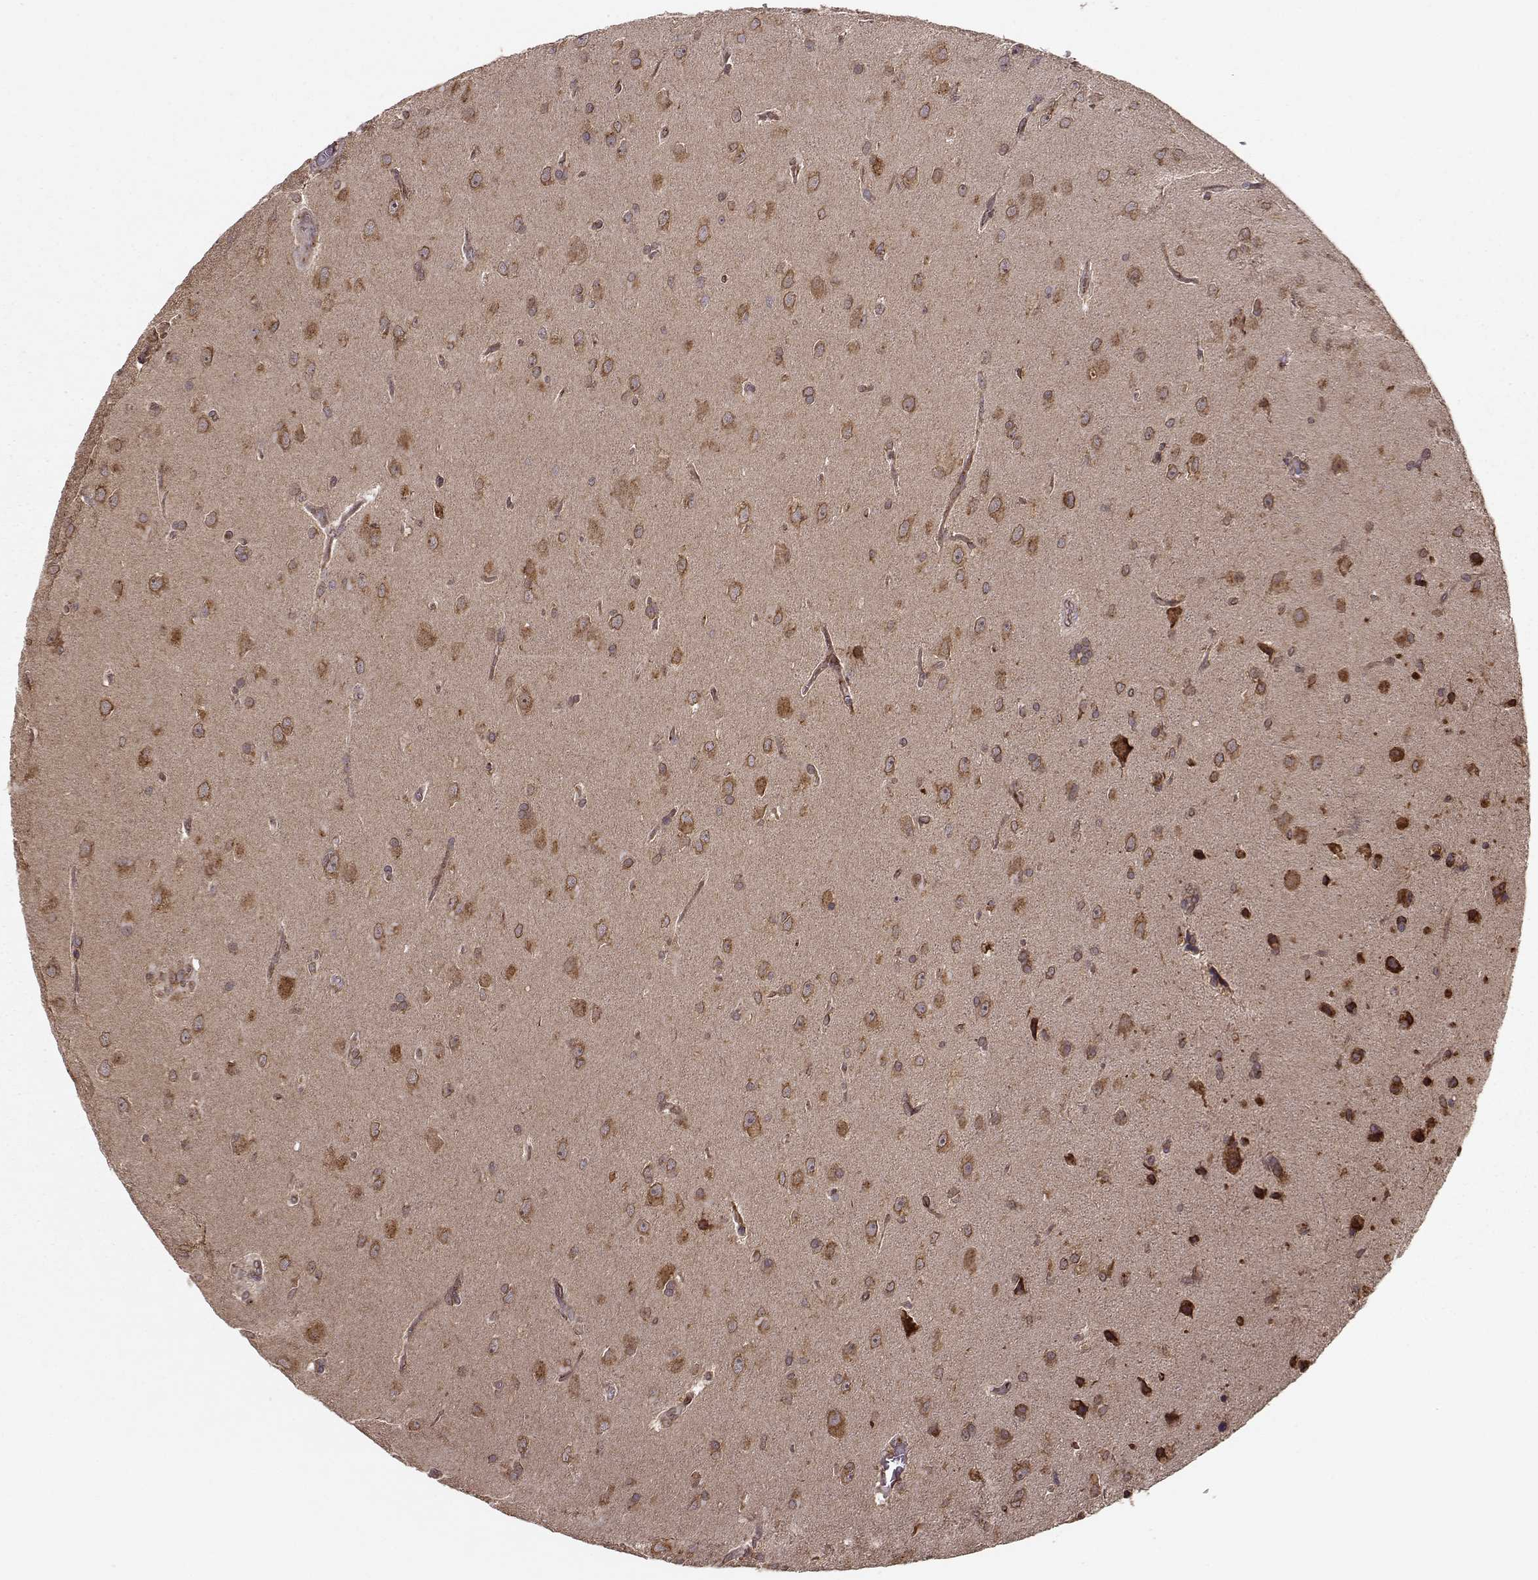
{"staining": {"intensity": "moderate", "quantity": ">75%", "location": "cytoplasmic/membranous"}, "tissue": "glioma", "cell_type": "Tumor cells", "image_type": "cancer", "snomed": [{"axis": "morphology", "description": "Glioma, malignant, Low grade"}, {"axis": "topography", "description": "Brain"}], "caption": "Glioma was stained to show a protein in brown. There is medium levels of moderate cytoplasmic/membranous positivity in about >75% of tumor cells.", "gene": "YIPF5", "patient": {"sex": "male", "age": 58}}